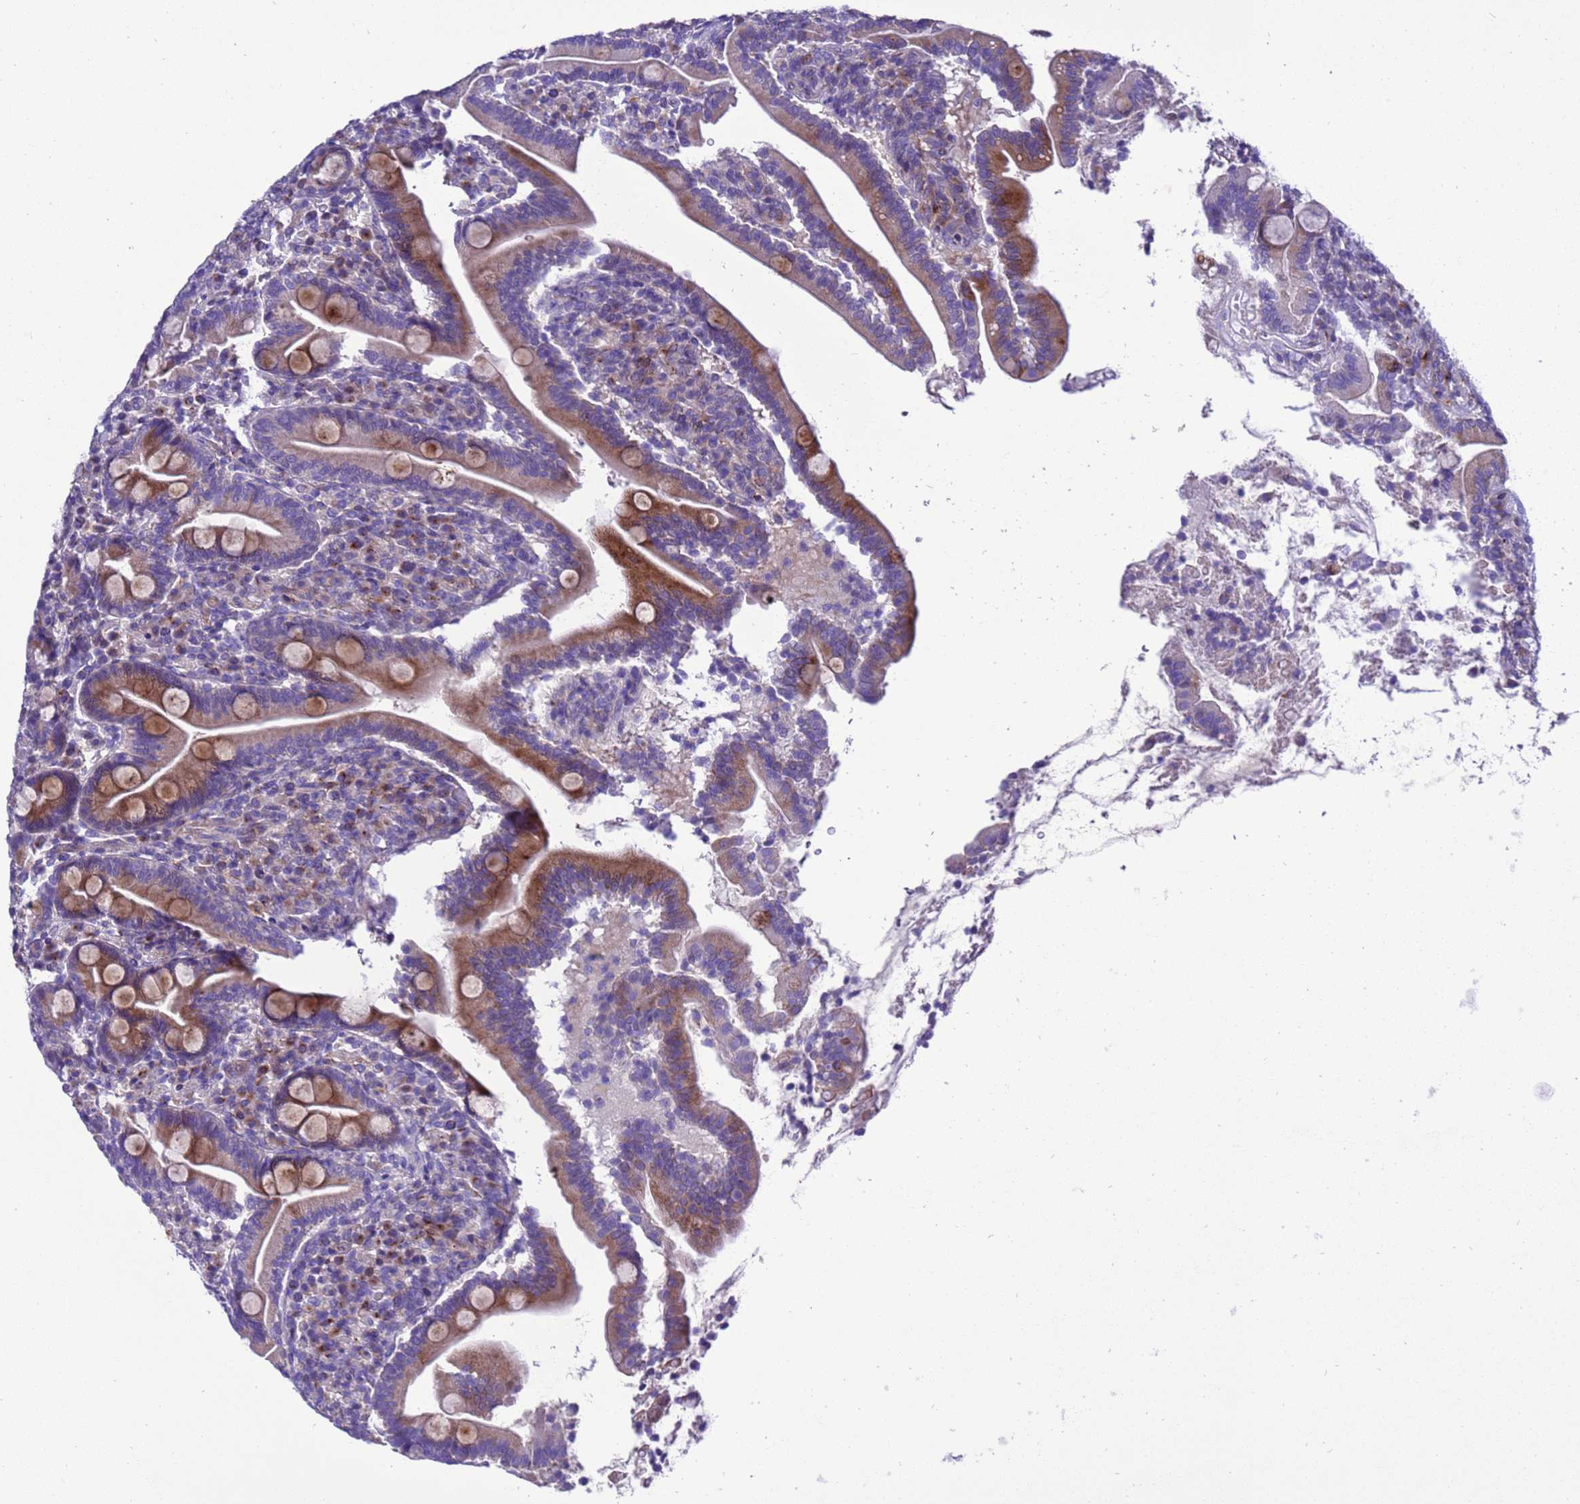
{"staining": {"intensity": "moderate", "quantity": "25%-75%", "location": "cytoplasmic/membranous"}, "tissue": "duodenum", "cell_type": "Glandular cells", "image_type": "normal", "snomed": [{"axis": "morphology", "description": "Normal tissue, NOS"}, {"axis": "topography", "description": "Duodenum"}], "caption": "Protein staining displays moderate cytoplasmic/membranous positivity in approximately 25%-75% of glandular cells in unremarkable duodenum.", "gene": "KICS2", "patient": {"sex": "male", "age": 35}}